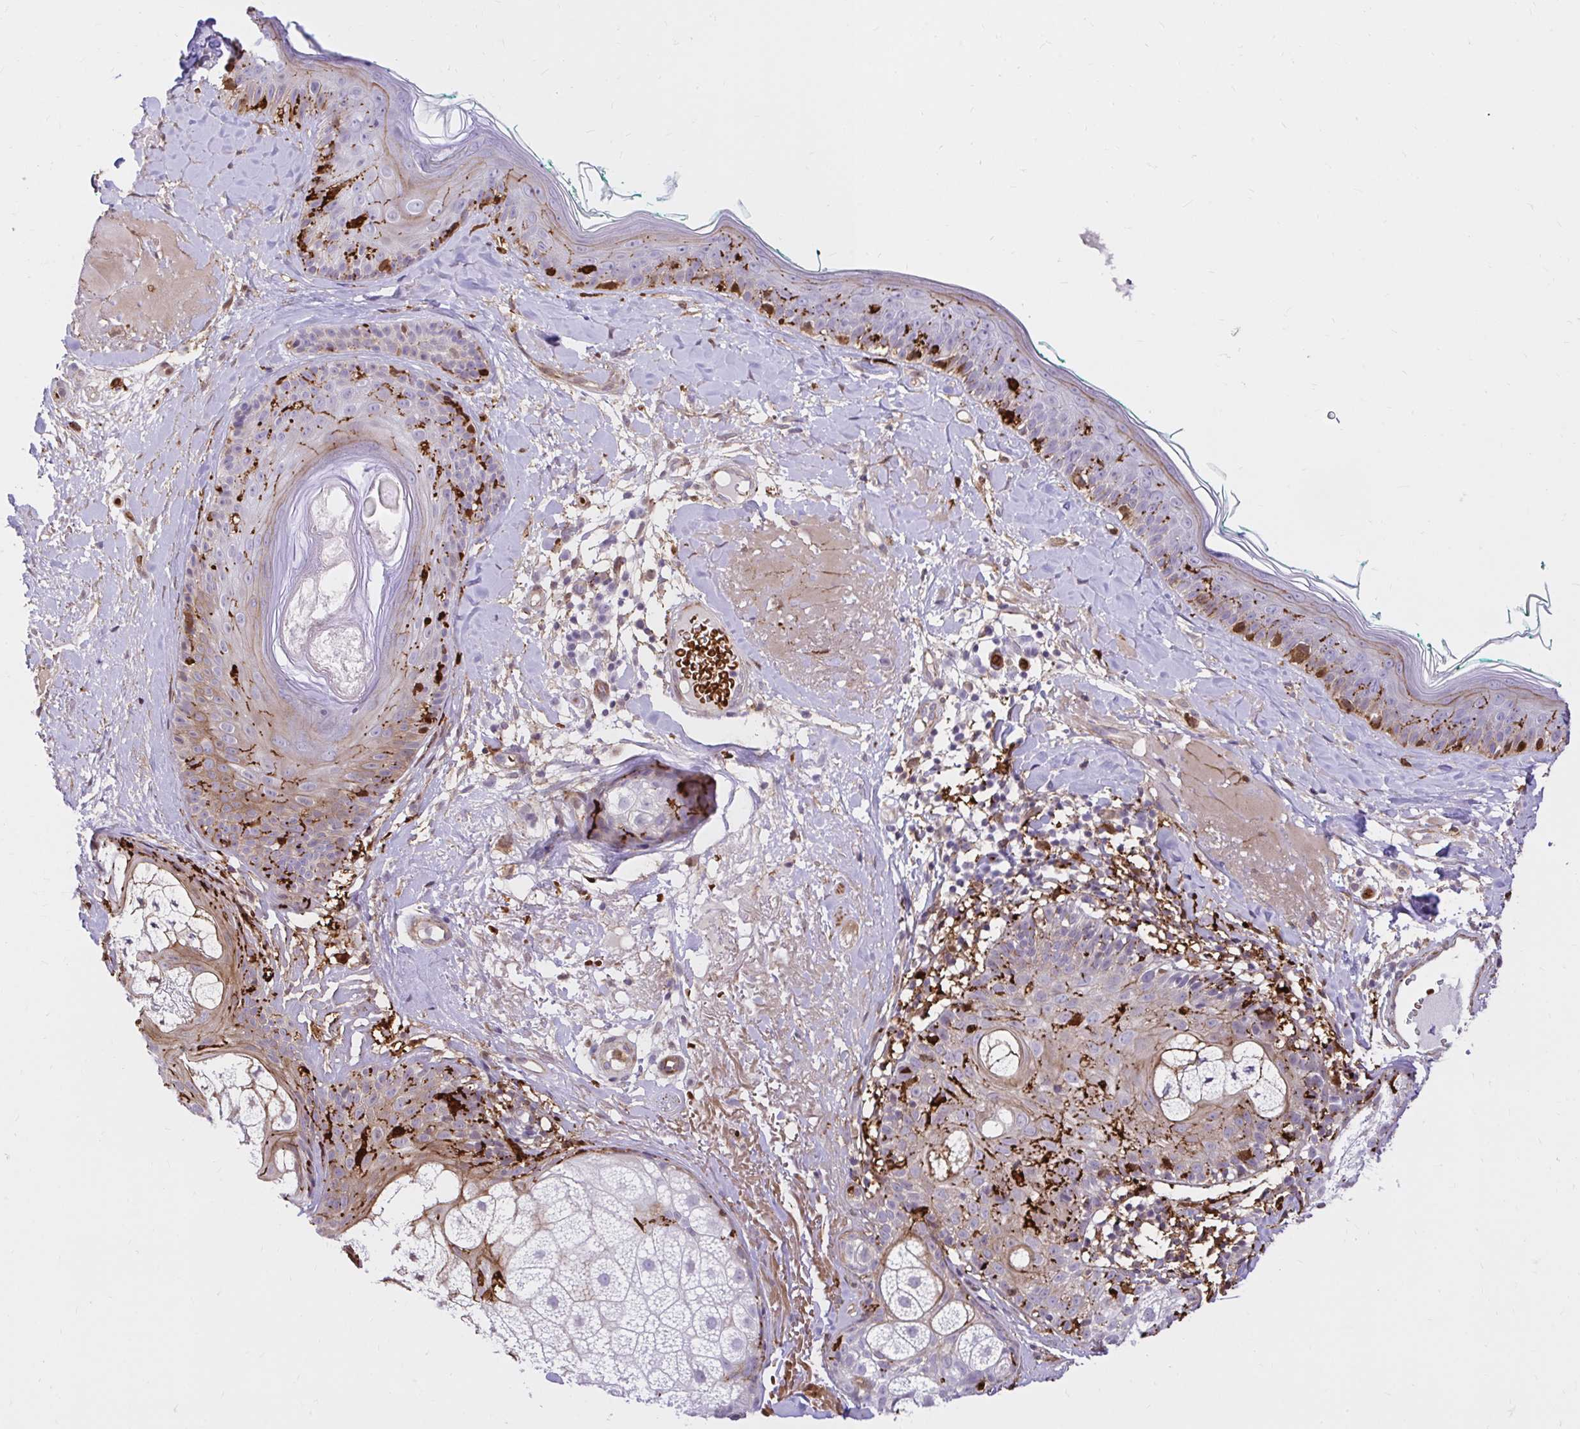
{"staining": {"intensity": "negative", "quantity": "none", "location": "none"}, "tissue": "skin", "cell_type": "Fibroblasts", "image_type": "normal", "snomed": [{"axis": "morphology", "description": "Normal tissue, NOS"}, {"axis": "topography", "description": "Skin"}], "caption": "This is an immunohistochemistry (IHC) histopathology image of unremarkable skin. There is no positivity in fibroblasts.", "gene": "GSN", "patient": {"sex": "male", "age": 73}}